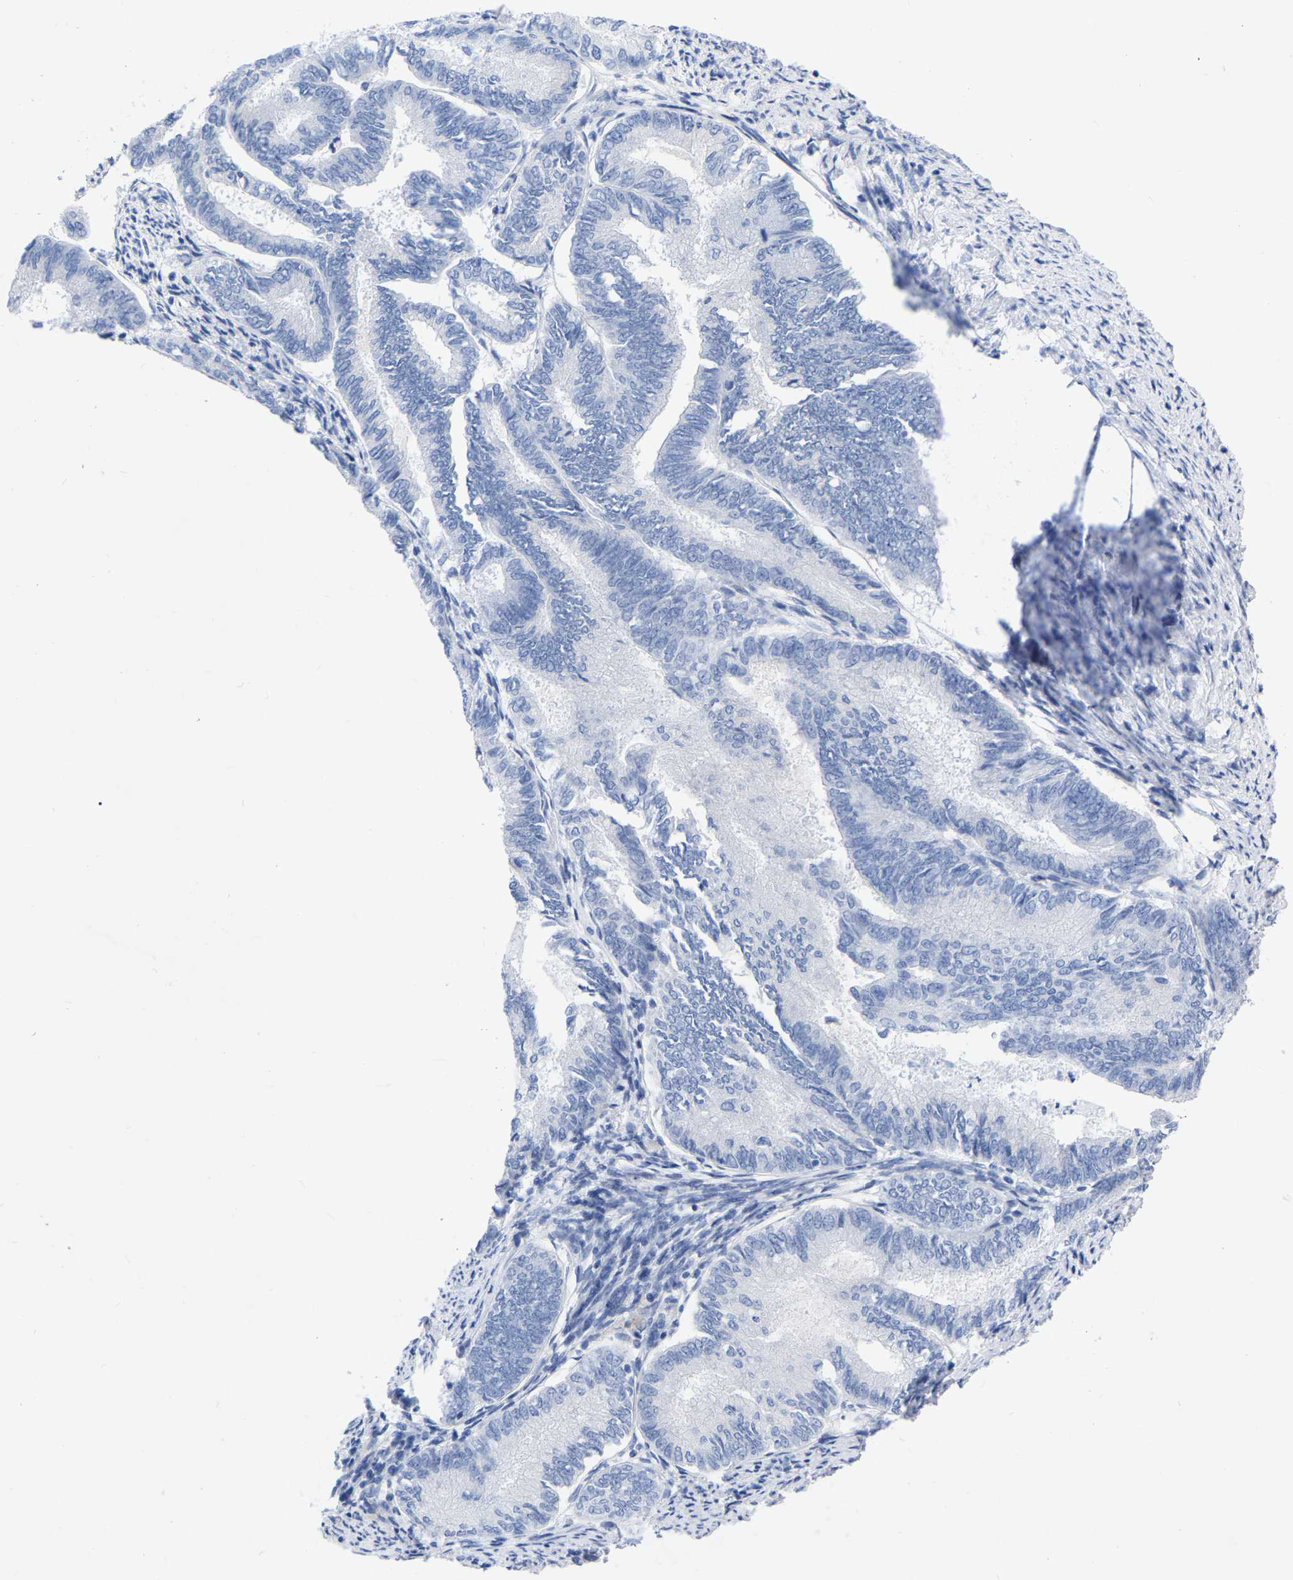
{"staining": {"intensity": "negative", "quantity": "none", "location": "none"}, "tissue": "endometrial cancer", "cell_type": "Tumor cells", "image_type": "cancer", "snomed": [{"axis": "morphology", "description": "Adenocarcinoma, NOS"}, {"axis": "topography", "description": "Endometrium"}], "caption": "DAB immunohistochemical staining of human adenocarcinoma (endometrial) shows no significant positivity in tumor cells.", "gene": "ZNF629", "patient": {"sex": "female", "age": 86}}